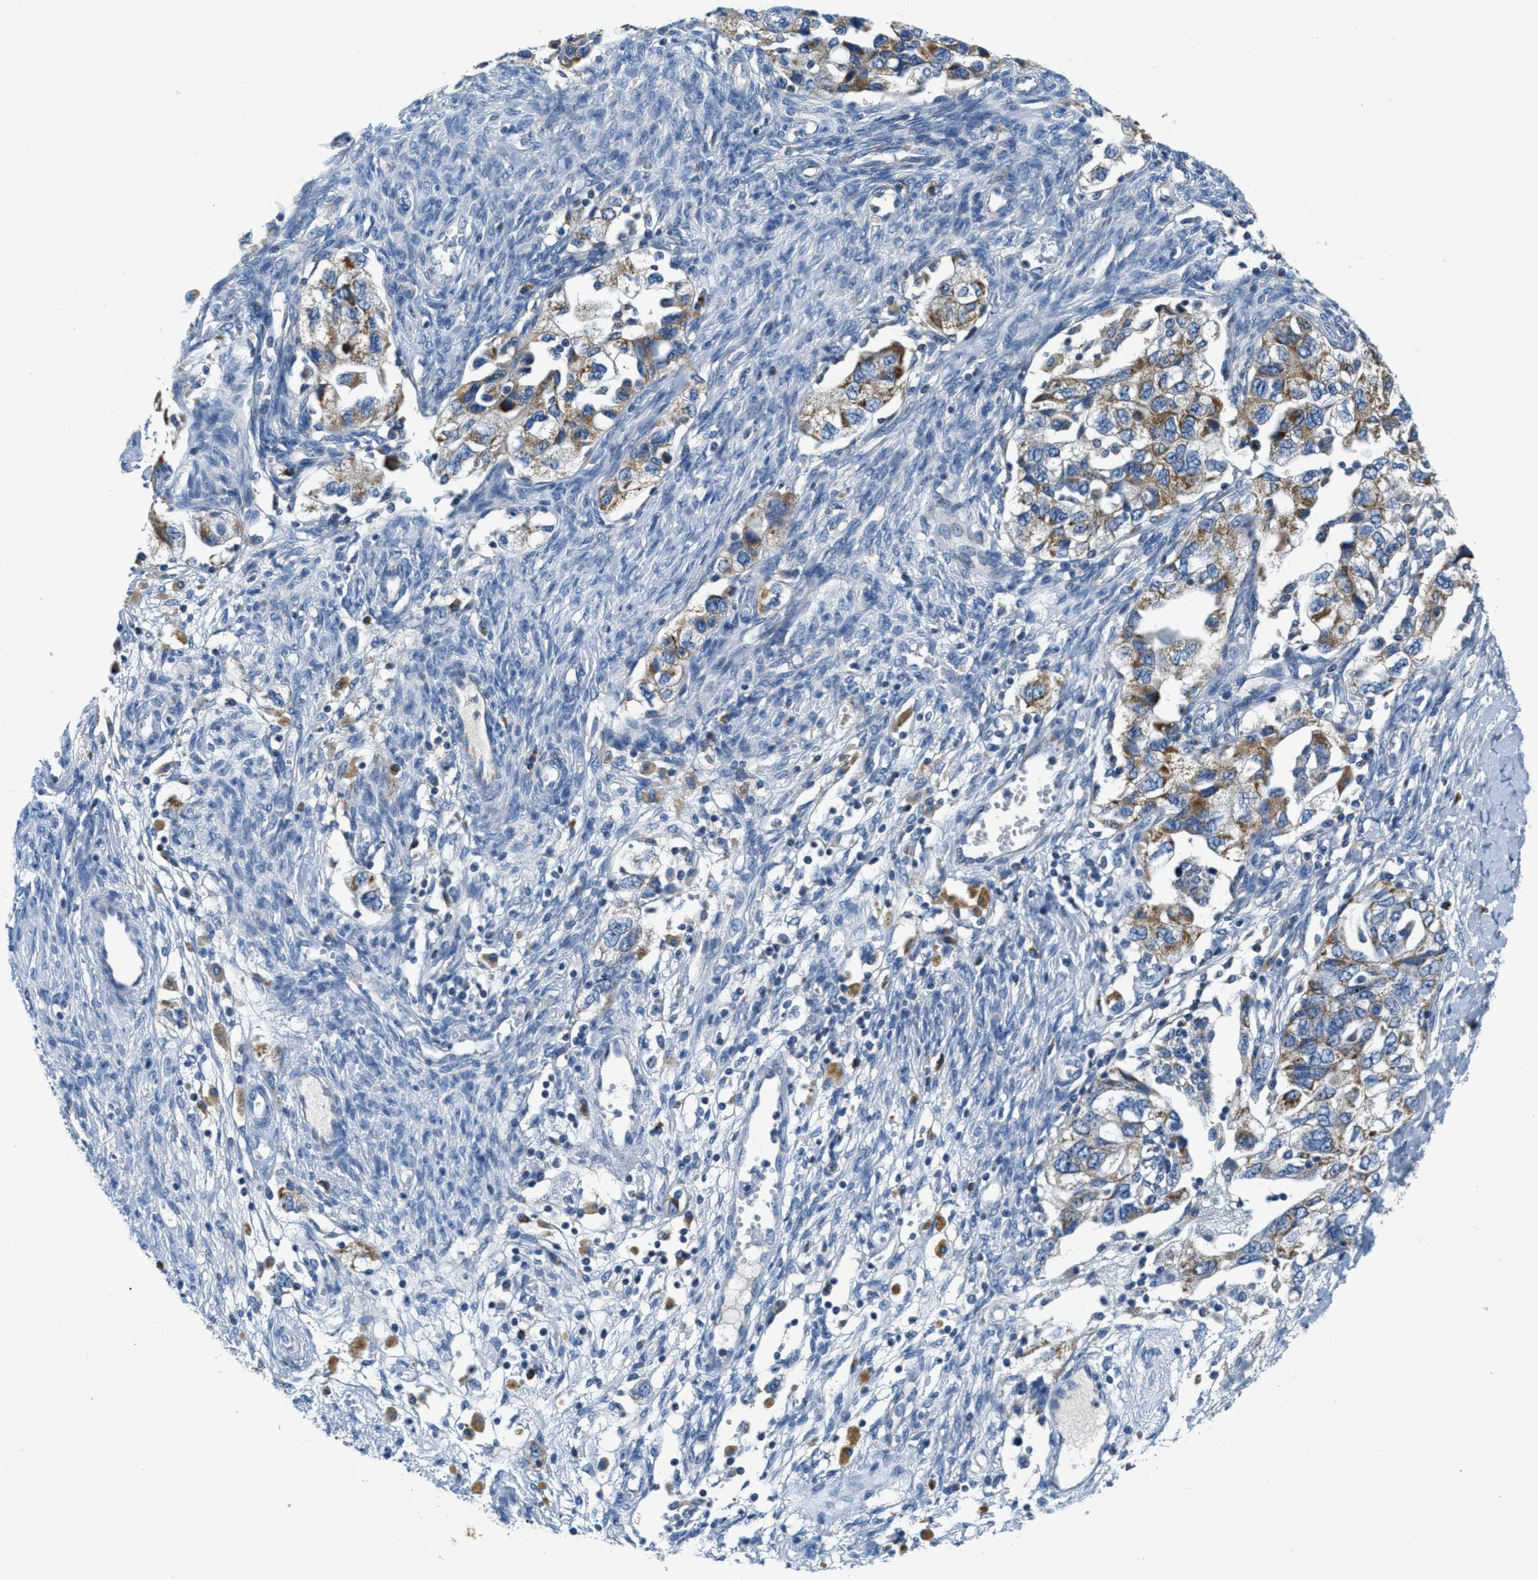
{"staining": {"intensity": "moderate", "quantity": ">75%", "location": "cytoplasmic/membranous"}, "tissue": "ovarian cancer", "cell_type": "Tumor cells", "image_type": "cancer", "snomed": [{"axis": "morphology", "description": "Carcinoma, NOS"}, {"axis": "morphology", "description": "Cystadenocarcinoma, serous, NOS"}, {"axis": "topography", "description": "Ovary"}], "caption": "Carcinoma (ovarian) stained with DAB (3,3'-diaminobenzidine) immunohistochemistry reveals medium levels of moderate cytoplasmic/membranous staining in about >75% of tumor cells.", "gene": "CA4", "patient": {"sex": "female", "age": 69}}